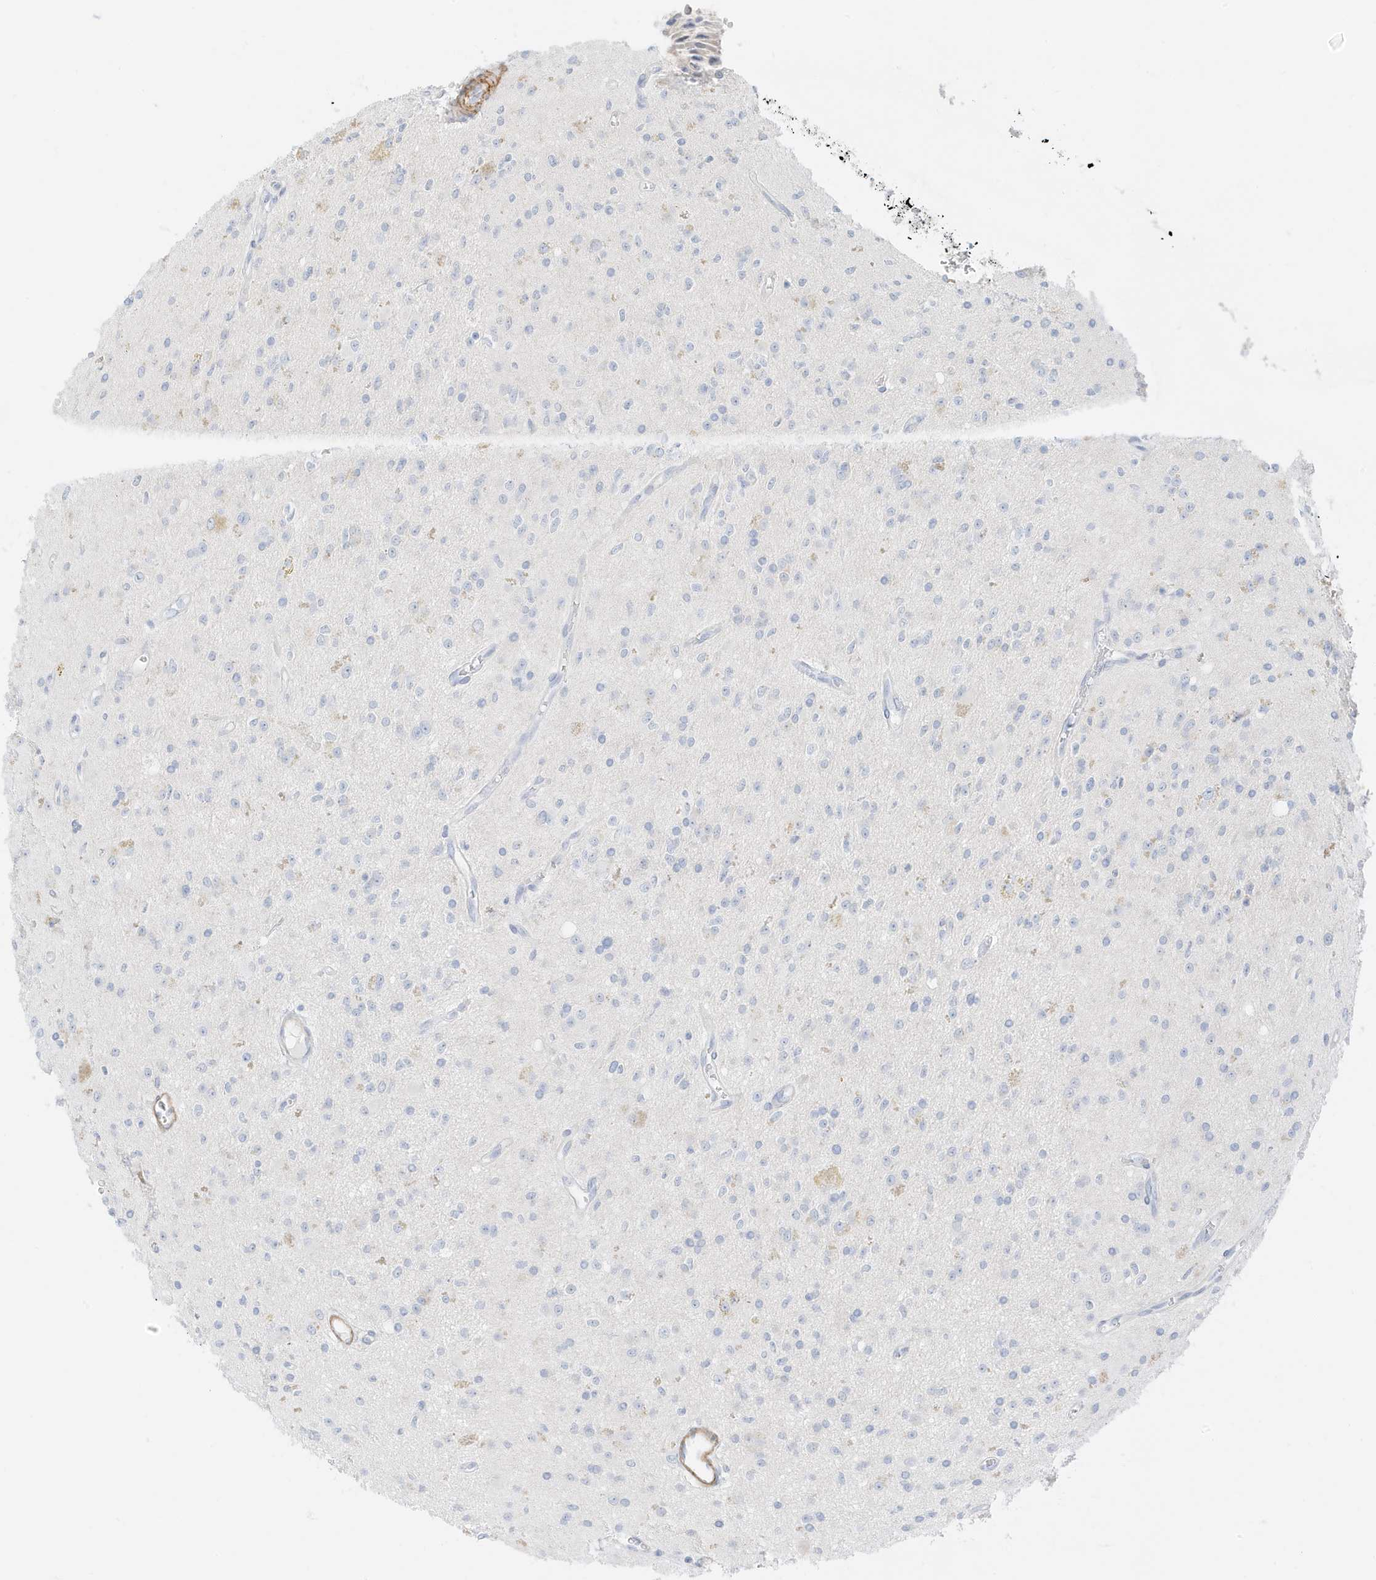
{"staining": {"intensity": "negative", "quantity": "none", "location": "none"}, "tissue": "glioma", "cell_type": "Tumor cells", "image_type": "cancer", "snomed": [{"axis": "morphology", "description": "Glioma, malignant, High grade"}, {"axis": "topography", "description": "Brain"}], "caption": "Protein analysis of malignant glioma (high-grade) reveals no significant expression in tumor cells. The staining is performed using DAB (3,3'-diaminobenzidine) brown chromogen with nuclei counter-stained in using hematoxylin.", "gene": "SLC22A13", "patient": {"sex": "male", "age": 34}}